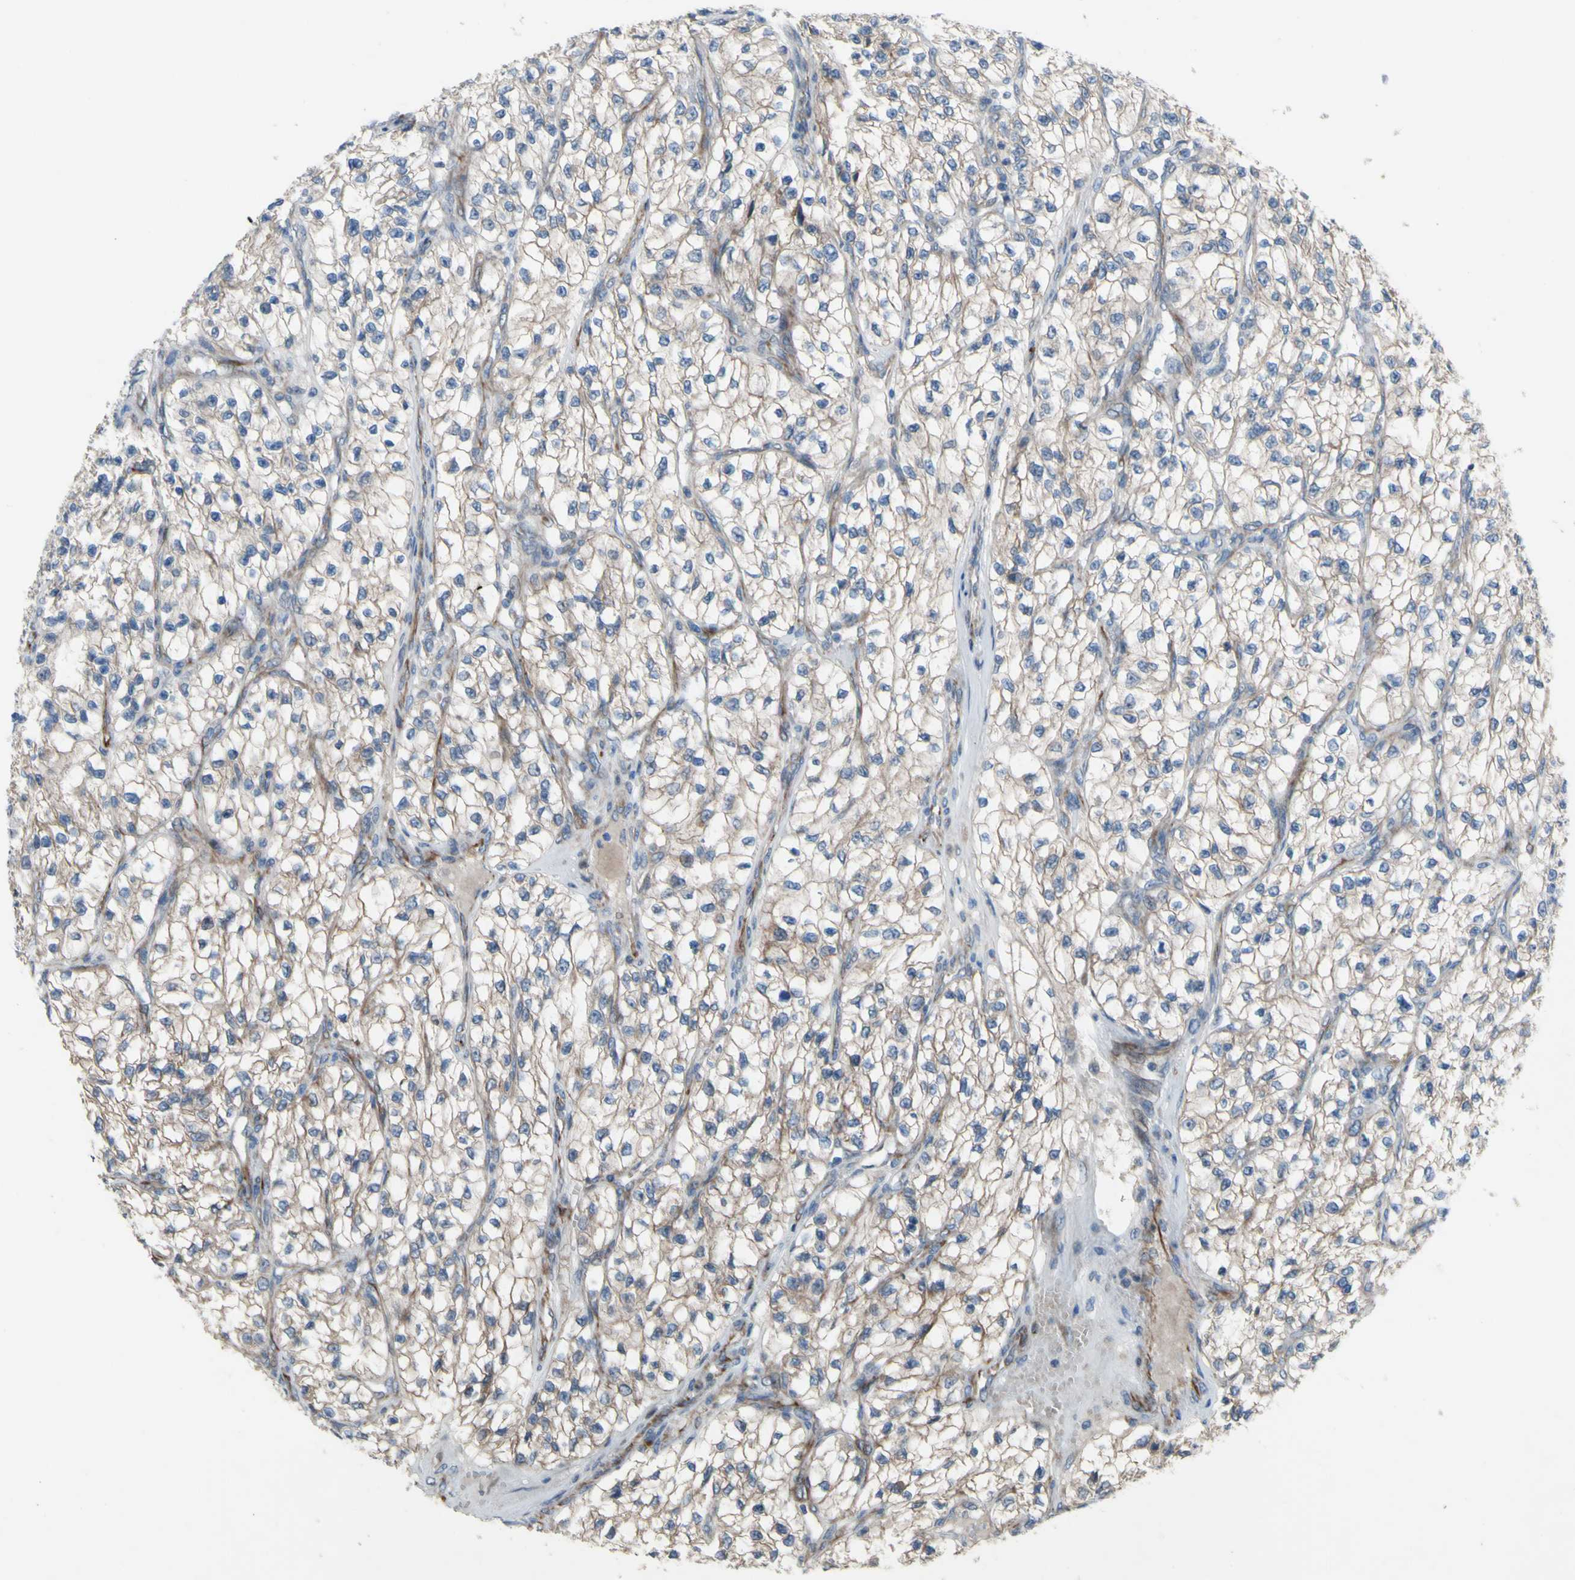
{"staining": {"intensity": "weak", "quantity": "25%-75%", "location": "cytoplasmic/membranous"}, "tissue": "renal cancer", "cell_type": "Tumor cells", "image_type": "cancer", "snomed": [{"axis": "morphology", "description": "Adenocarcinoma, NOS"}, {"axis": "topography", "description": "Kidney"}], "caption": "Weak cytoplasmic/membranous protein staining is appreciated in approximately 25%-75% of tumor cells in adenocarcinoma (renal).", "gene": "CDCP1", "patient": {"sex": "female", "age": 57}}